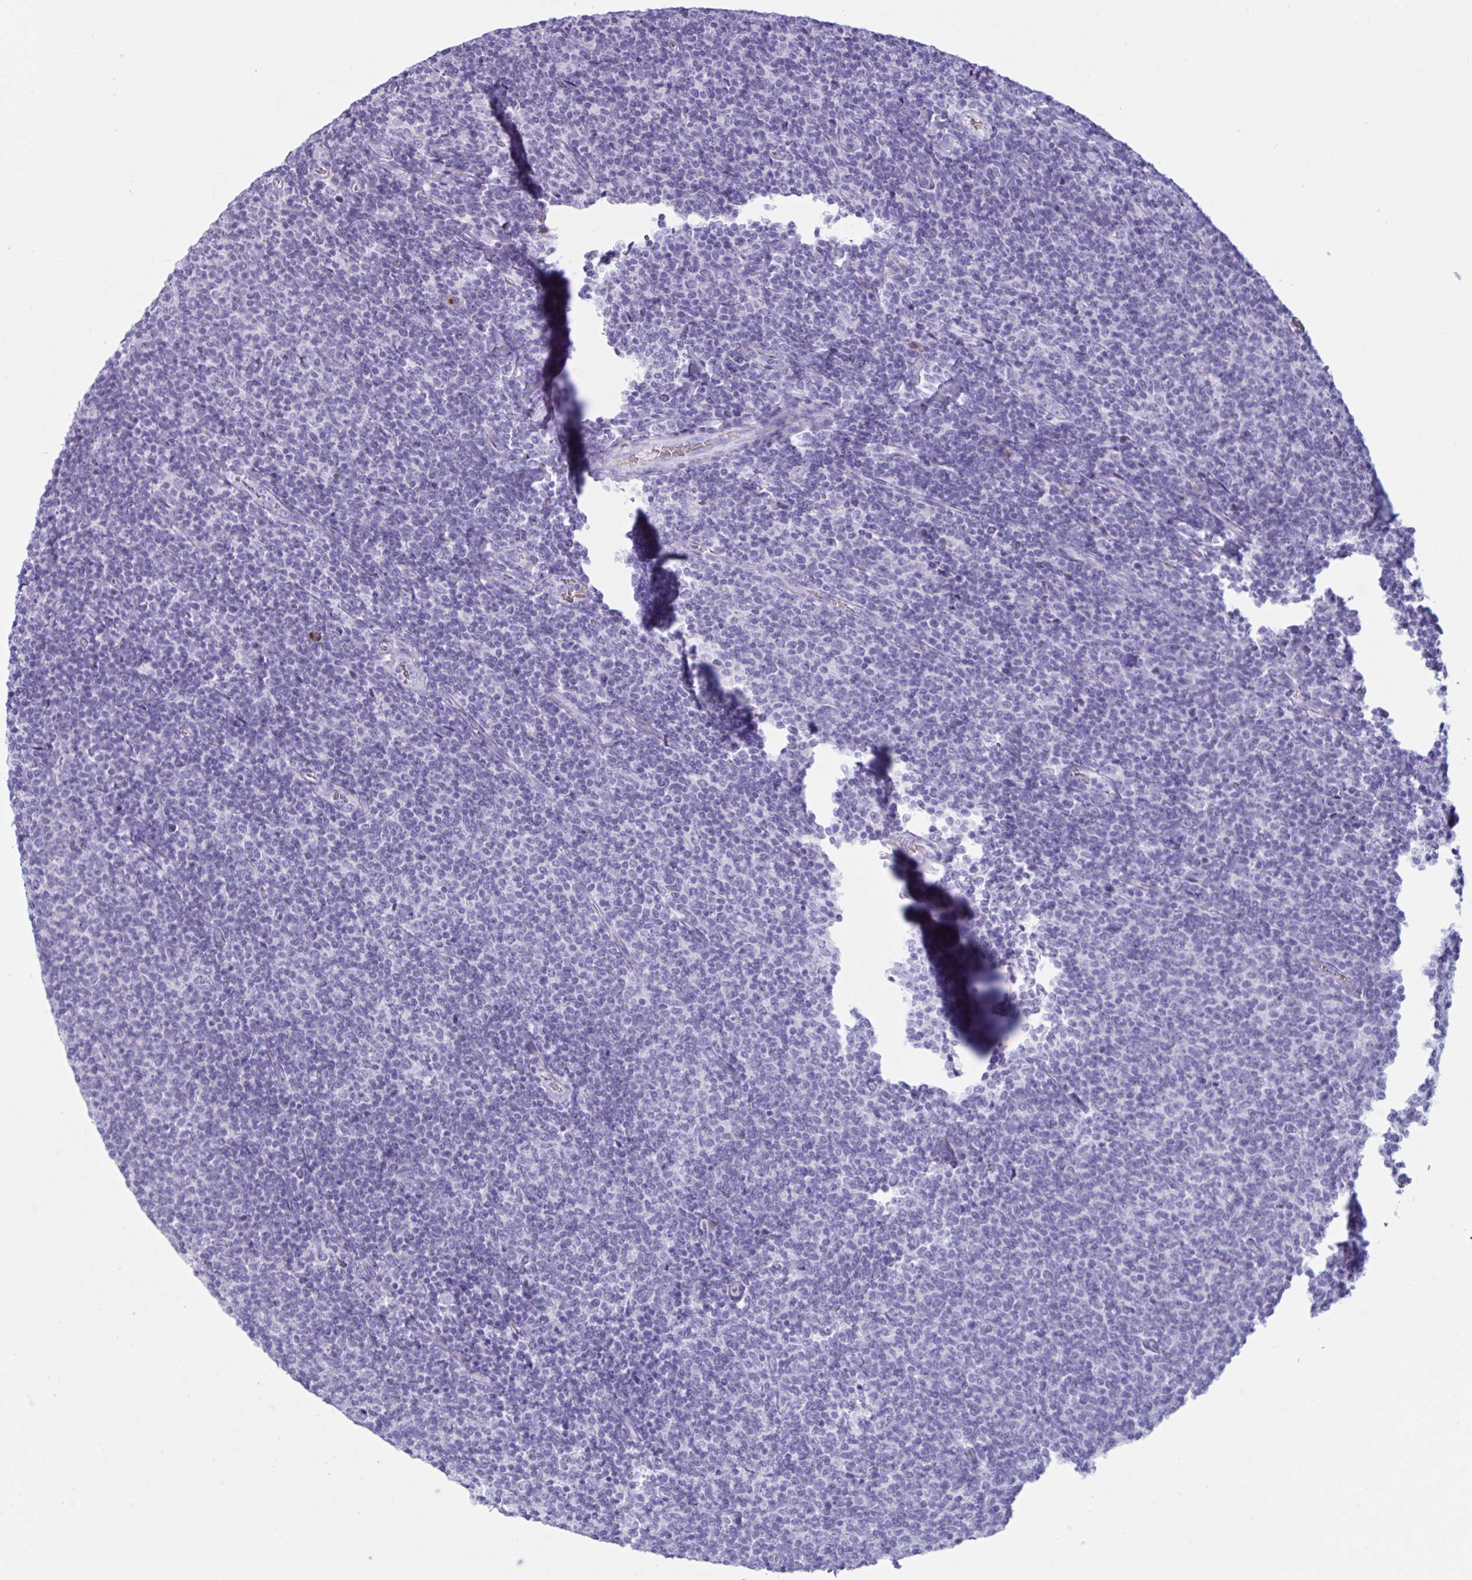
{"staining": {"intensity": "negative", "quantity": "none", "location": "none"}, "tissue": "lymphoma", "cell_type": "Tumor cells", "image_type": "cancer", "snomed": [{"axis": "morphology", "description": "Malignant lymphoma, non-Hodgkin's type, Low grade"}, {"axis": "topography", "description": "Lymph node"}], "caption": "Lymphoma stained for a protein using IHC shows no expression tumor cells.", "gene": "SLC2A1", "patient": {"sex": "male", "age": 52}}